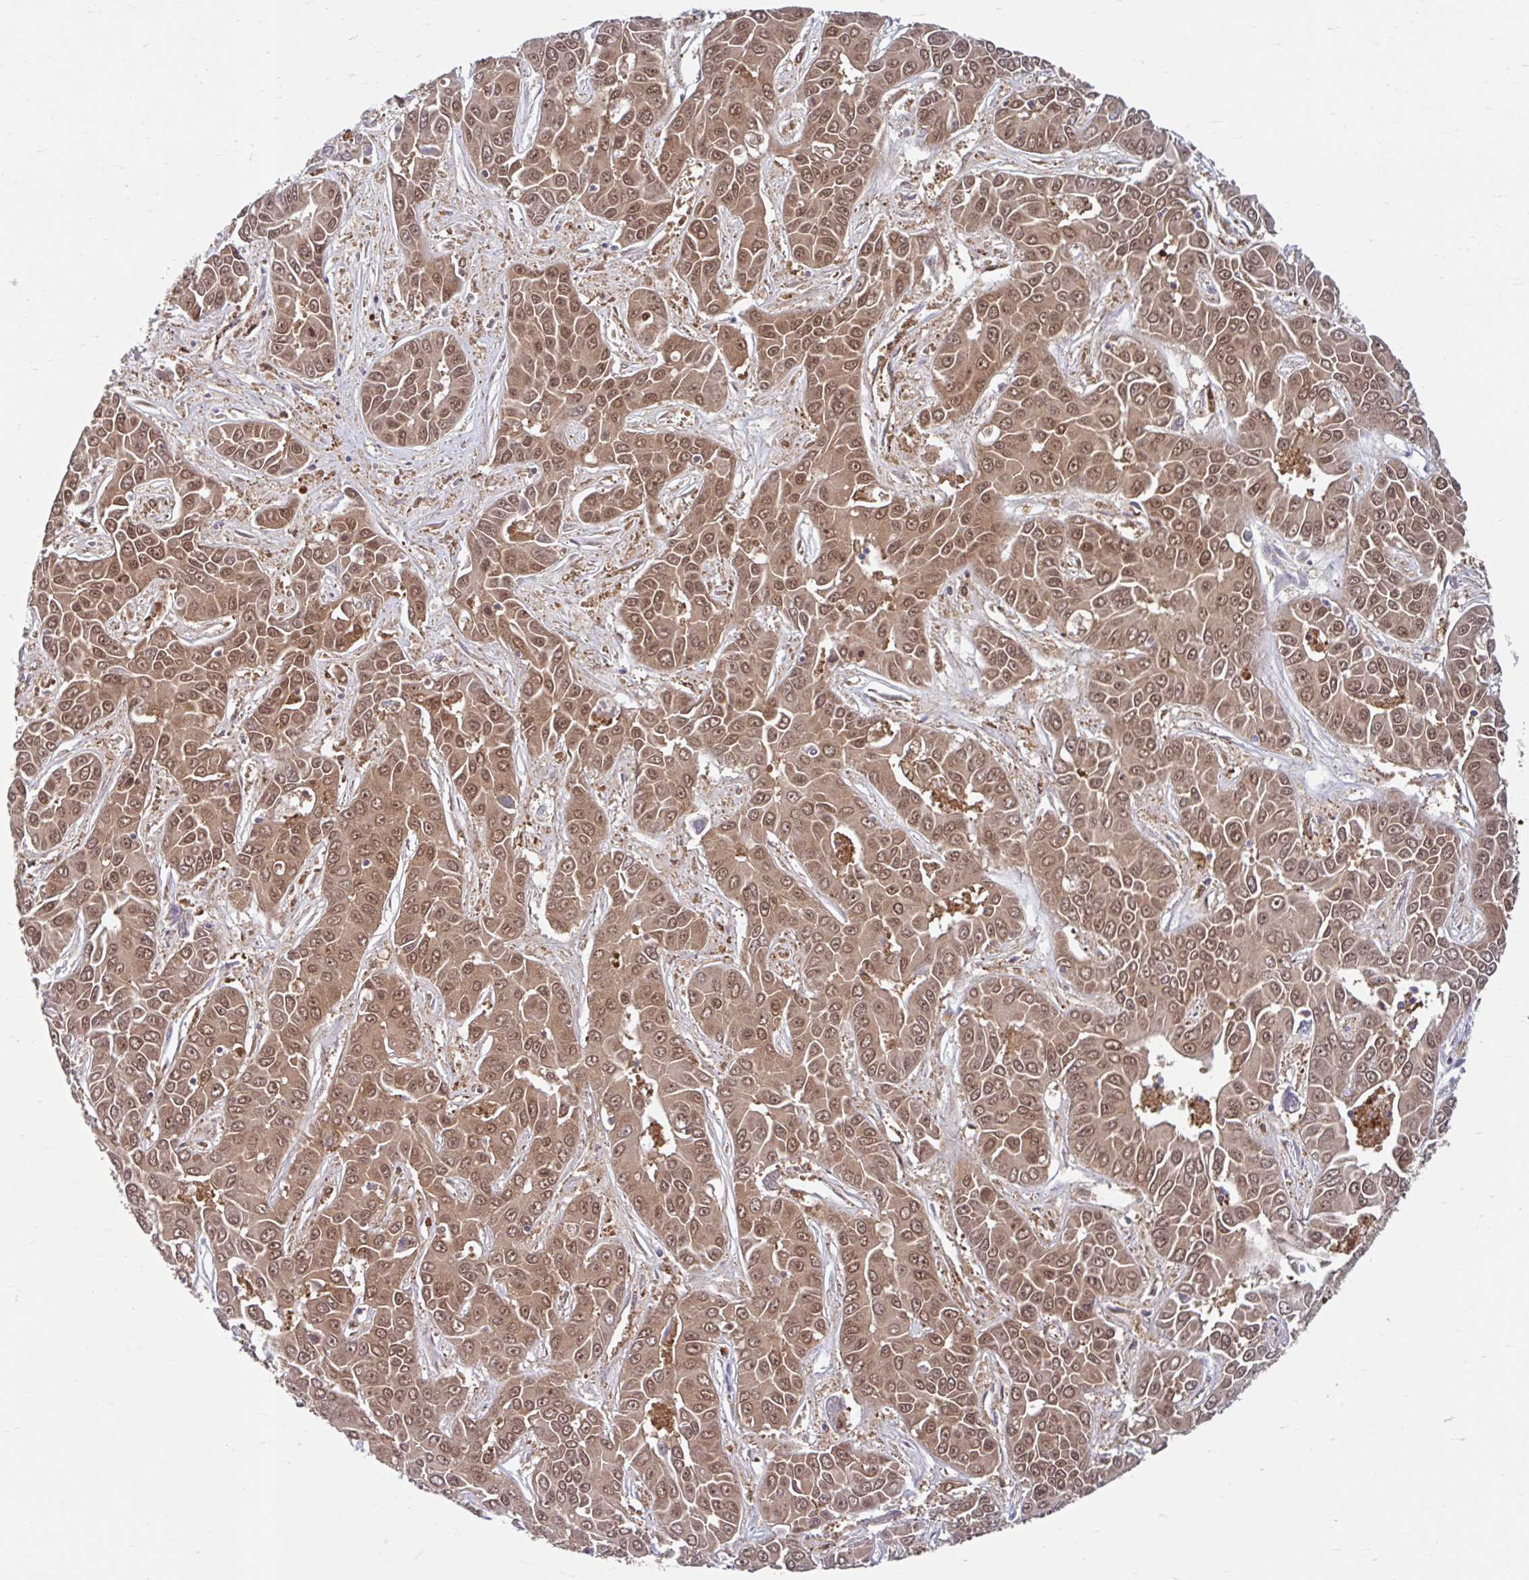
{"staining": {"intensity": "moderate", "quantity": ">75%", "location": "cytoplasmic/membranous,nuclear"}, "tissue": "liver cancer", "cell_type": "Tumor cells", "image_type": "cancer", "snomed": [{"axis": "morphology", "description": "Cholangiocarcinoma"}, {"axis": "topography", "description": "Liver"}], "caption": "High-power microscopy captured an IHC micrograph of liver cholangiocarcinoma, revealing moderate cytoplasmic/membranous and nuclear expression in about >75% of tumor cells. Nuclei are stained in blue.", "gene": "BLVRA", "patient": {"sex": "female", "age": 52}}